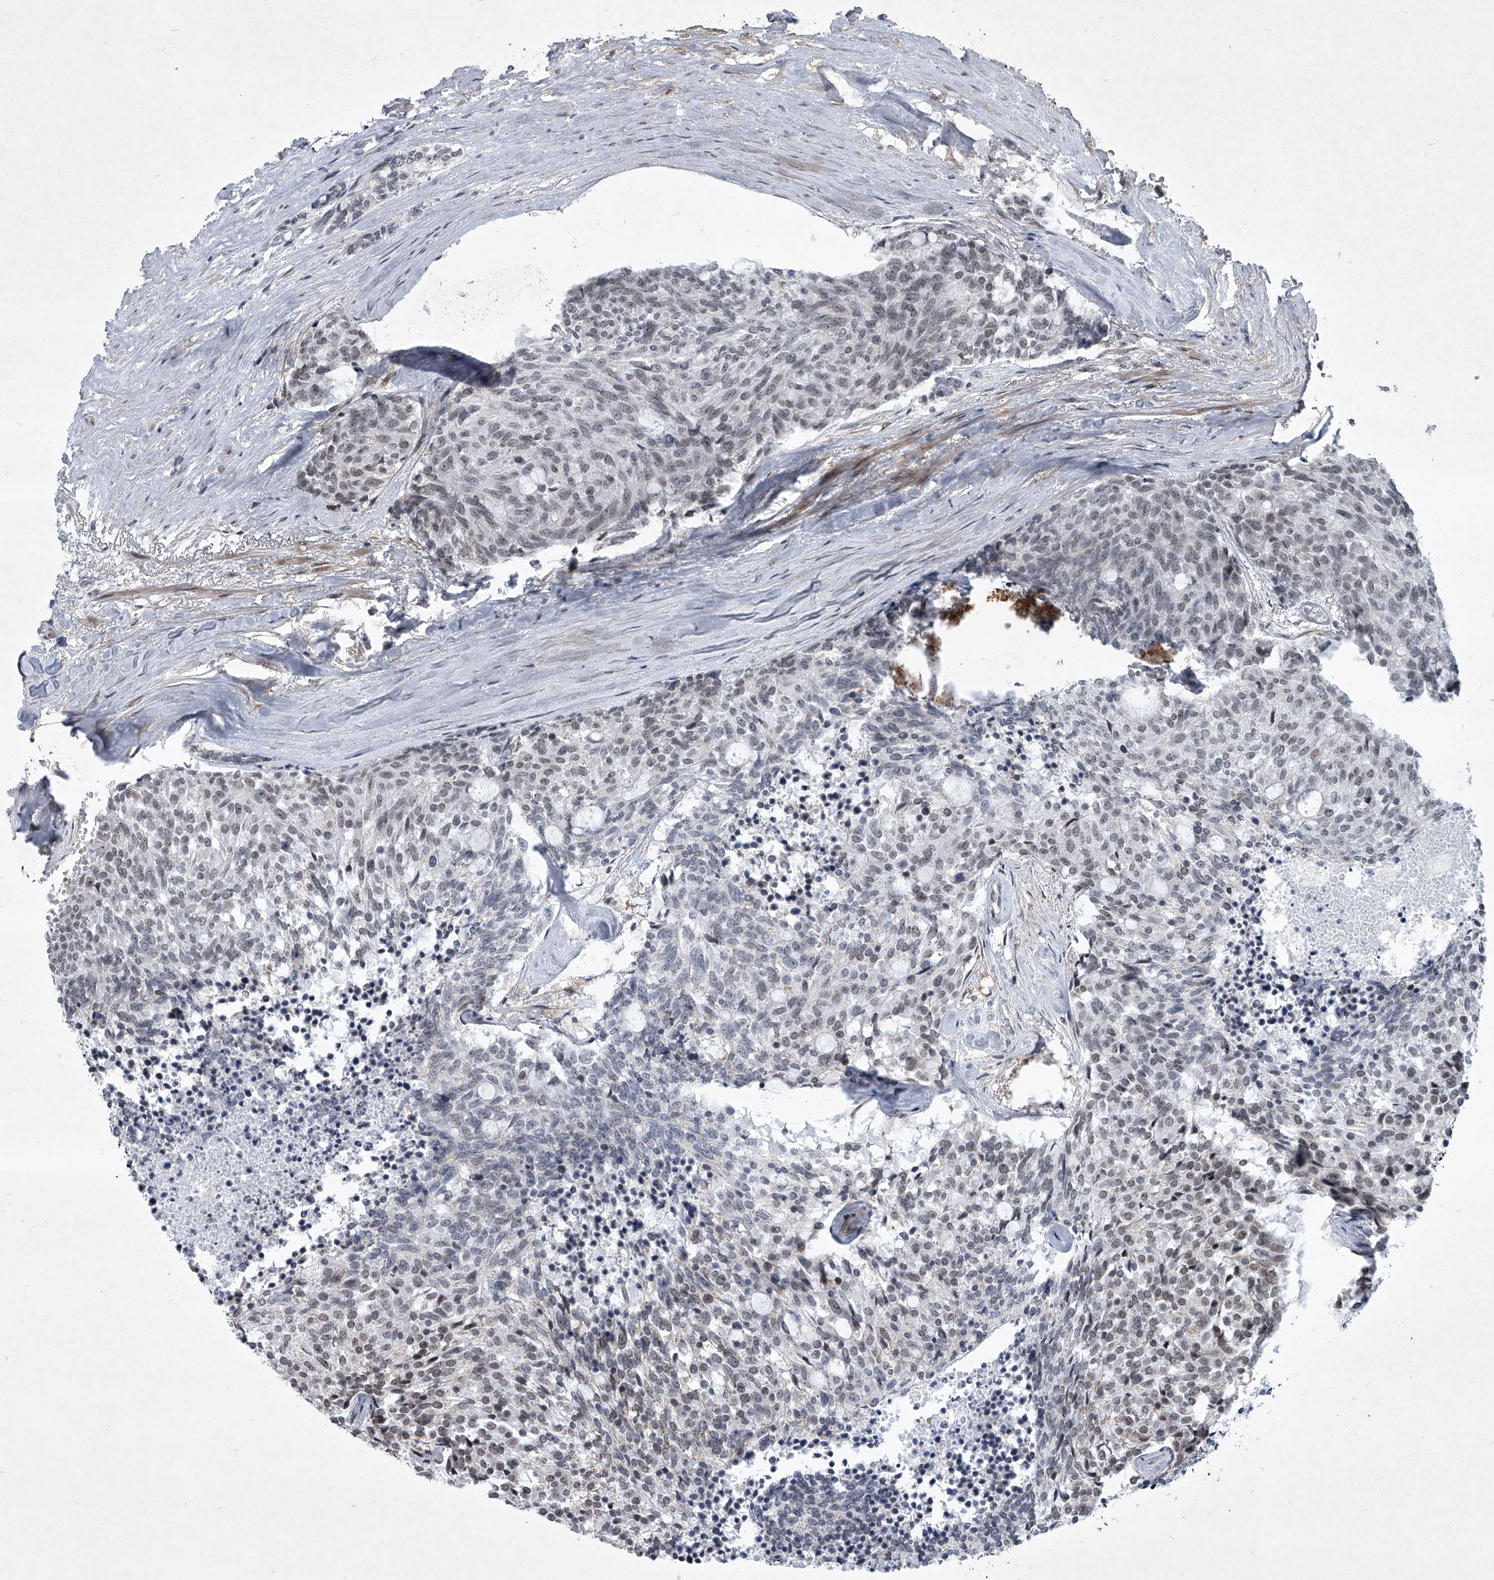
{"staining": {"intensity": "weak", "quantity": "25%-75%", "location": "cytoplasmic/membranous"}, "tissue": "carcinoid", "cell_type": "Tumor cells", "image_type": "cancer", "snomed": [{"axis": "morphology", "description": "Carcinoid, malignant, NOS"}, {"axis": "topography", "description": "Pancreas"}], "caption": "The histopathology image exhibits a brown stain indicating the presence of a protein in the cytoplasmic/membranous of tumor cells in malignant carcinoid.", "gene": "MLLT1", "patient": {"sex": "female", "age": 54}}